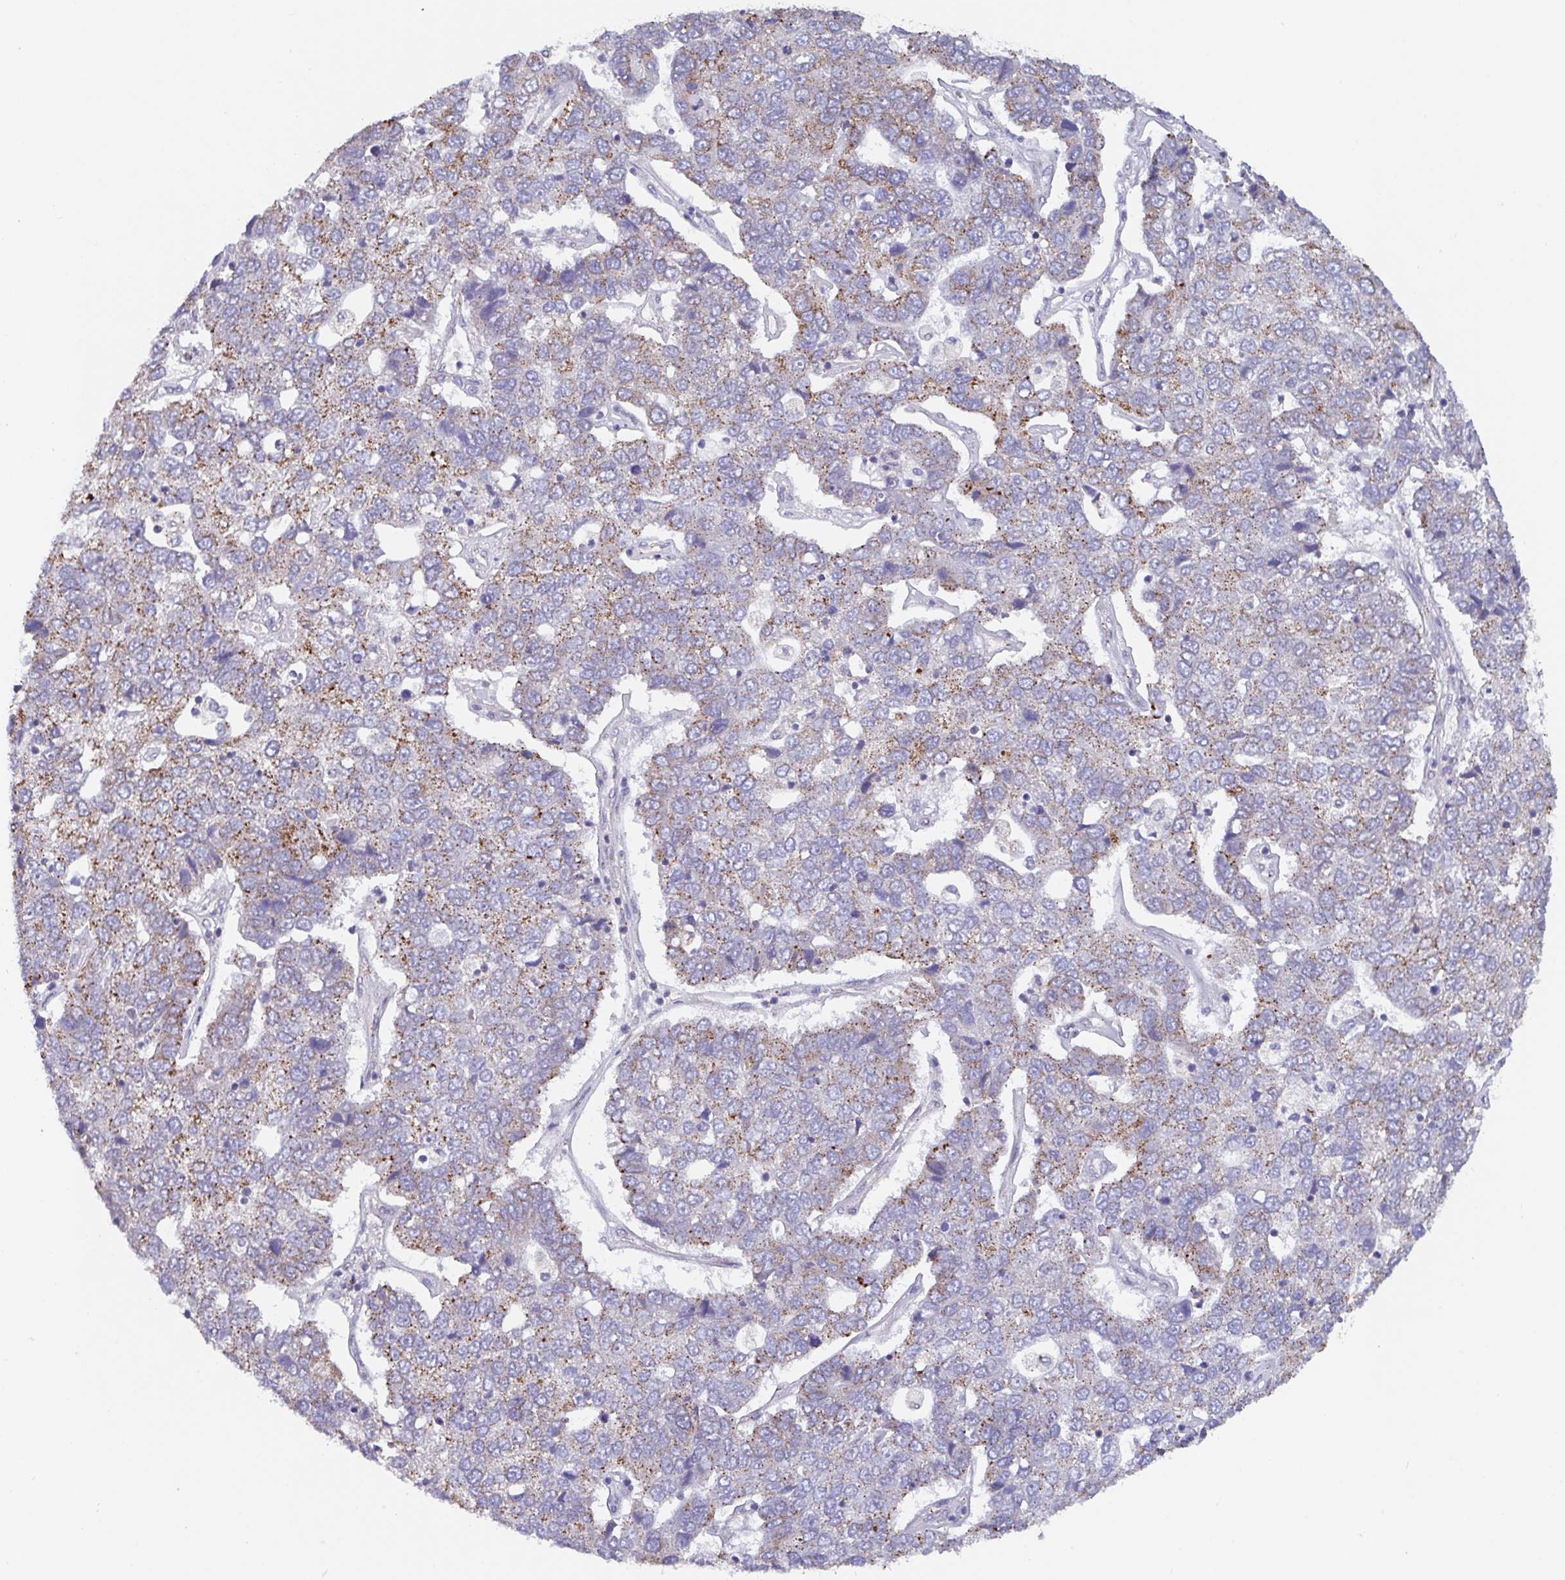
{"staining": {"intensity": "moderate", "quantity": ">75%", "location": "cytoplasmic/membranous"}, "tissue": "pancreatic cancer", "cell_type": "Tumor cells", "image_type": "cancer", "snomed": [{"axis": "morphology", "description": "Adenocarcinoma, NOS"}, {"axis": "topography", "description": "Pancreas"}], "caption": "Human adenocarcinoma (pancreatic) stained with a protein marker displays moderate staining in tumor cells.", "gene": "PROSER3", "patient": {"sex": "female", "age": 61}}